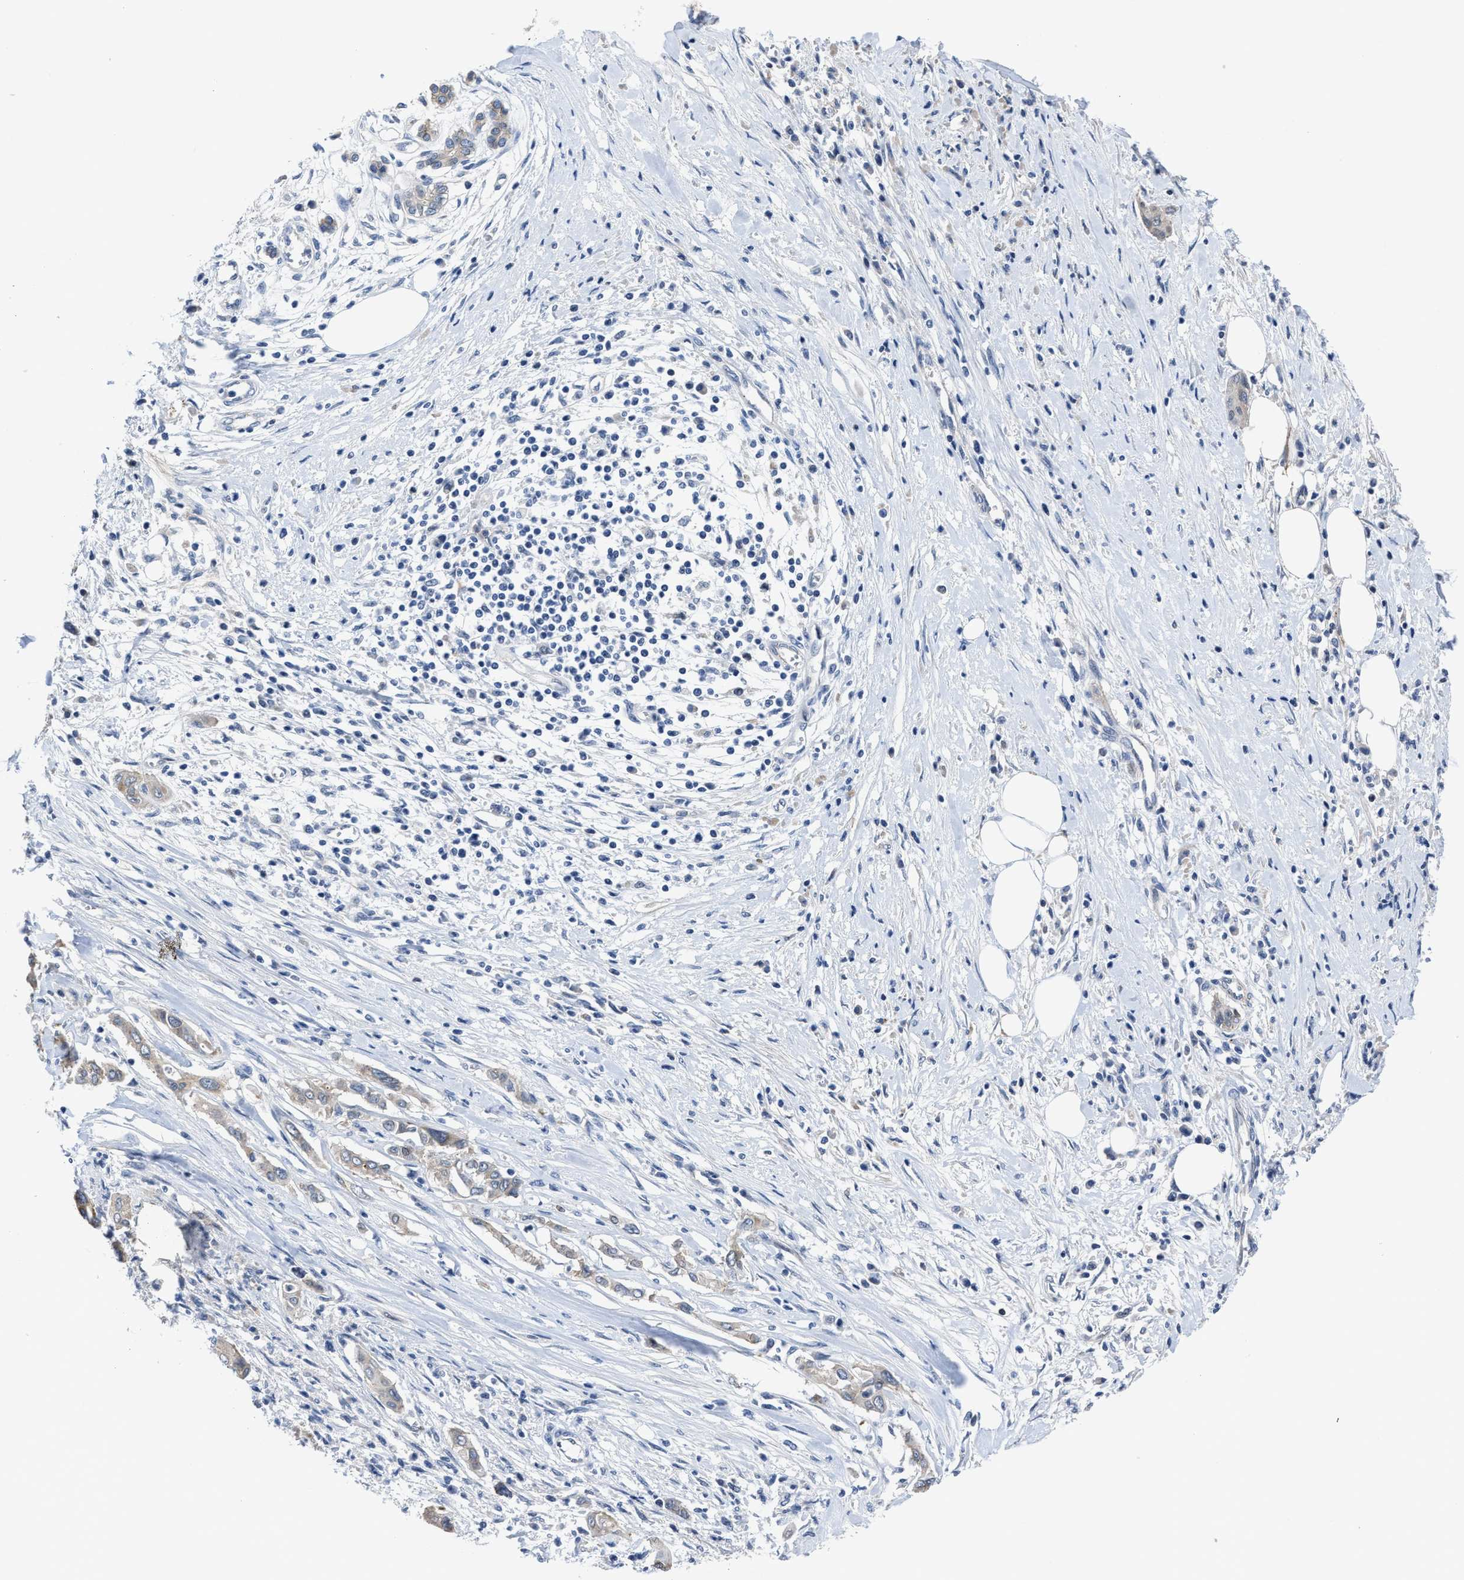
{"staining": {"intensity": "weak", "quantity": ">75%", "location": "cytoplasmic/membranous"}, "tissue": "pancreatic cancer", "cell_type": "Tumor cells", "image_type": "cancer", "snomed": [{"axis": "morphology", "description": "Adenocarcinoma, NOS"}, {"axis": "topography", "description": "Pancreas"}], "caption": "Immunohistochemistry (IHC) image of human adenocarcinoma (pancreatic) stained for a protein (brown), which demonstrates low levels of weak cytoplasmic/membranous positivity in approximately >75% of tumor cells.", "gene": "GHITM", "patient": {"sex": "male", "age": 58}}